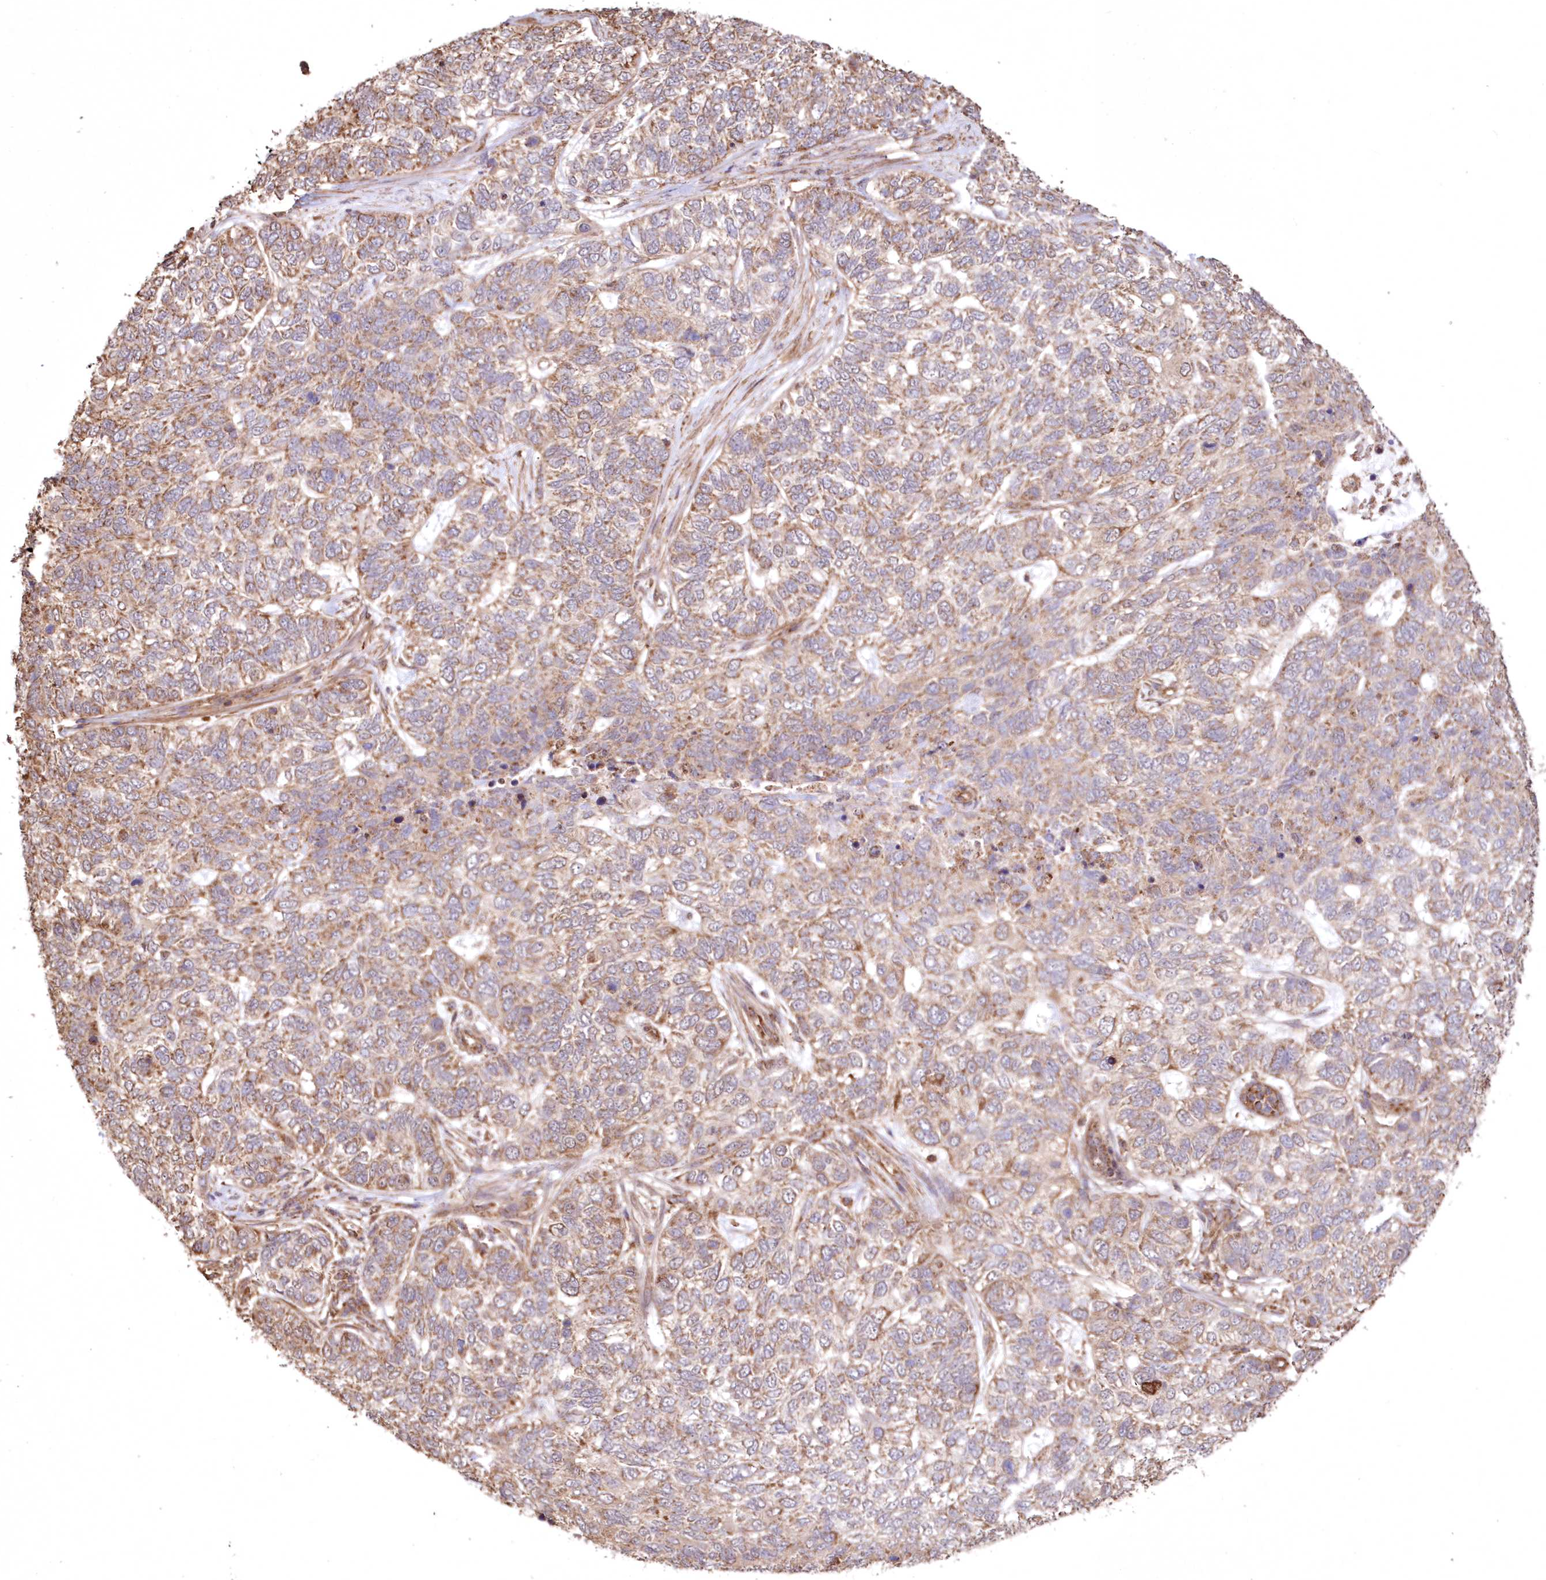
{"staining": {"intensity": "moderate", "quantity": ">75%", "location": "cytoplasmic/membranous"}, "tissue": "skin cancer", "cell_type": "Tumor cells", "image_type": "cancer", "snomed": [{"axis": "morphology", "description": "Basal cell carcinoma"}, {"axis": "topography", "description": "Skin"}], "caption": "A histopathology image showing moderate cytoplasmic/membranous positivity in about >75% of tumor cells in skin cancer (basal cell carcinoma), as visualized by brown immunohistochemical staining.", "gene": "TMEM139", "patient": {"sex": "female", "age": 65}}